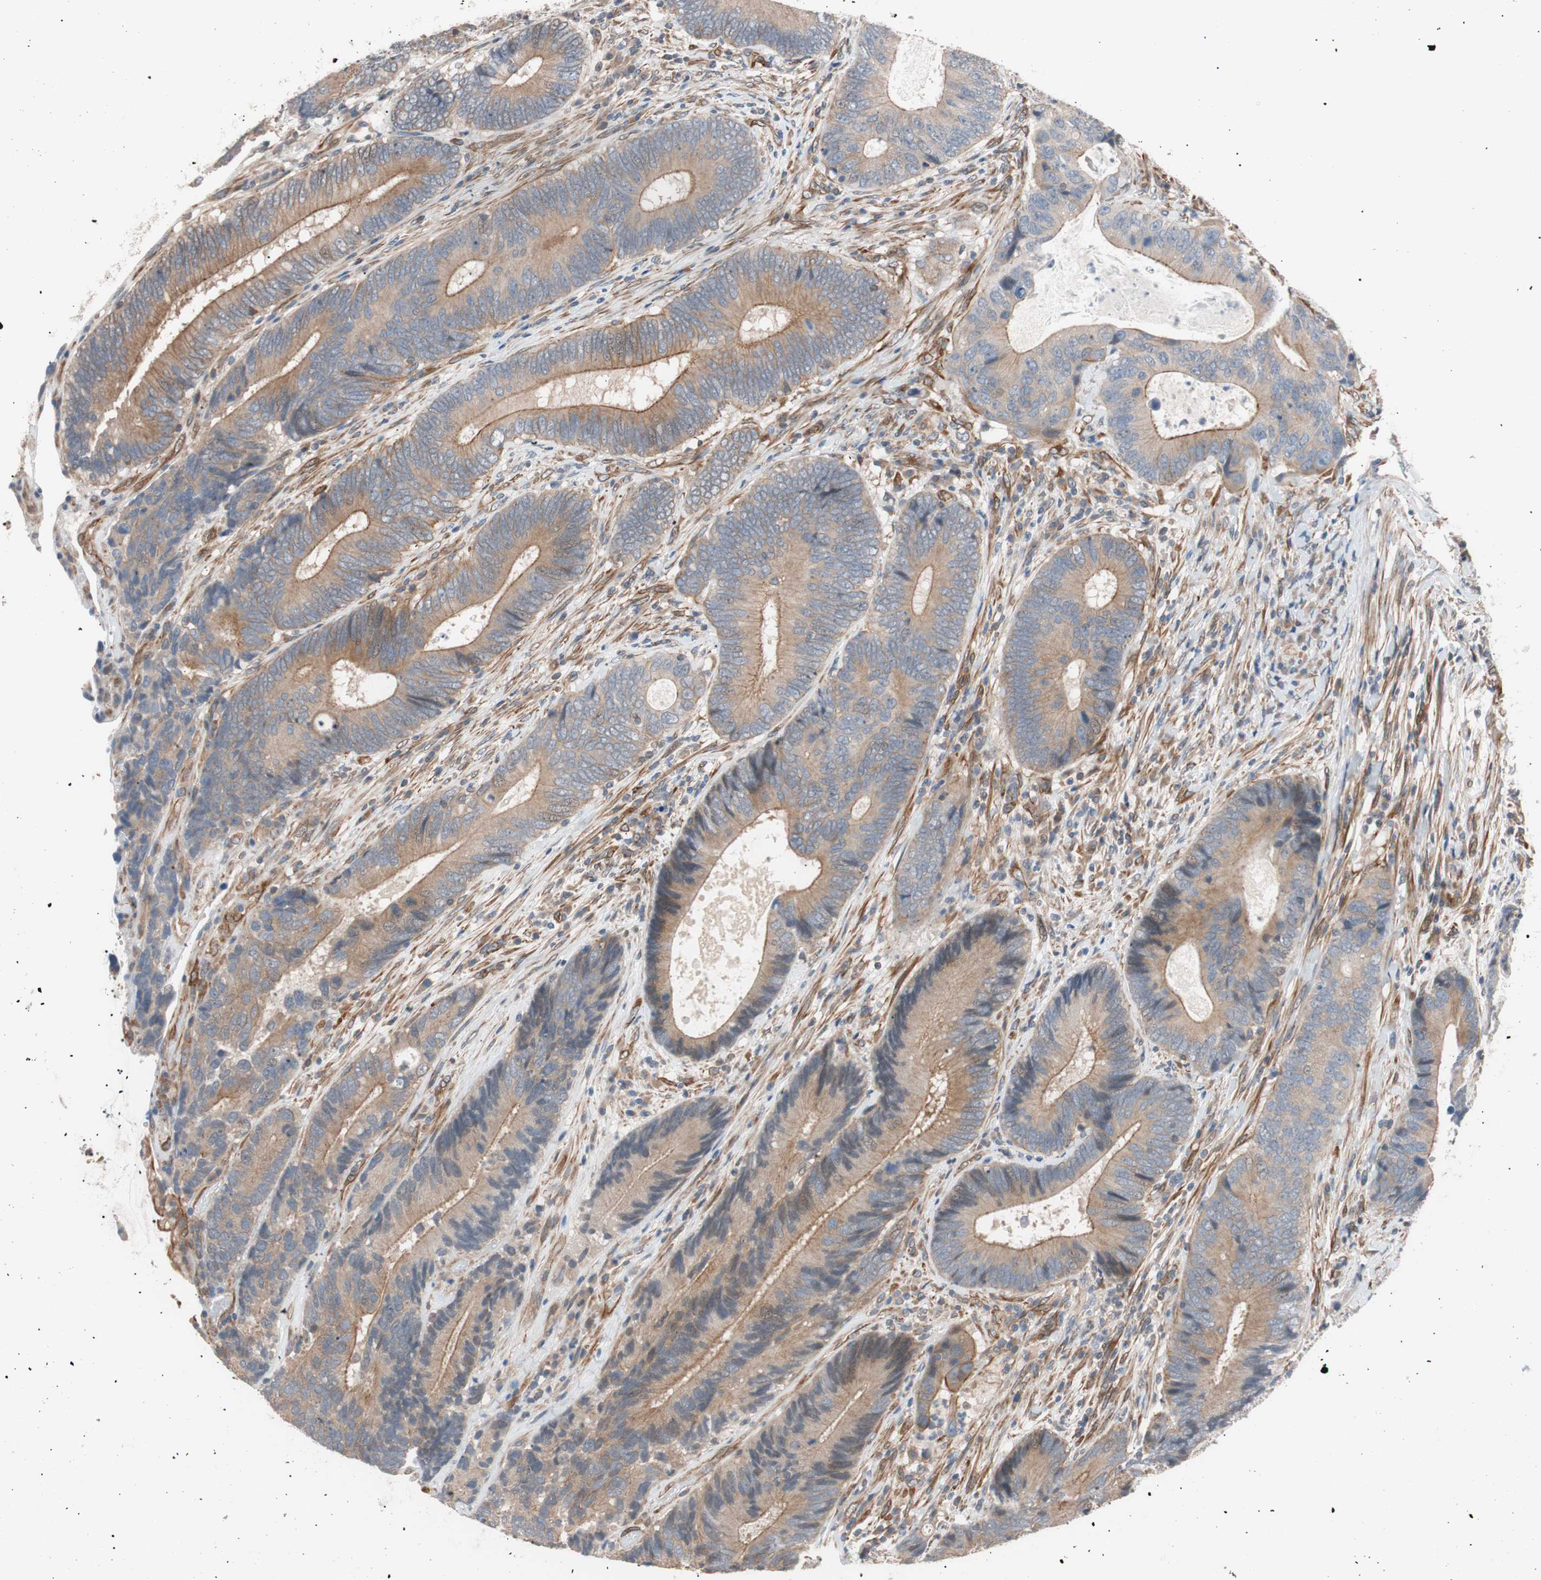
{"staining": {"intensity": "weak", "quantity": ">75%", "location": "cytoplasmic/membranous"}, "tissue": "colorectal cancer", "cell_type": "Tumor cells", "image_type": "cancer", "snomed": [{"axis": "morphology", "description": "Adenocarcinoma, NOS"}, {"axis": "topography", "description": "Colon"}], "caption": "Immunohistochemical staining of colorectal adenocarcinoma demonstrates low levels of weak cytoplasmic/membranous protein staining in approximately >75% of tumor cells.", "gene": "SMG1", "patient": {"sex": "female", "age": 78}}